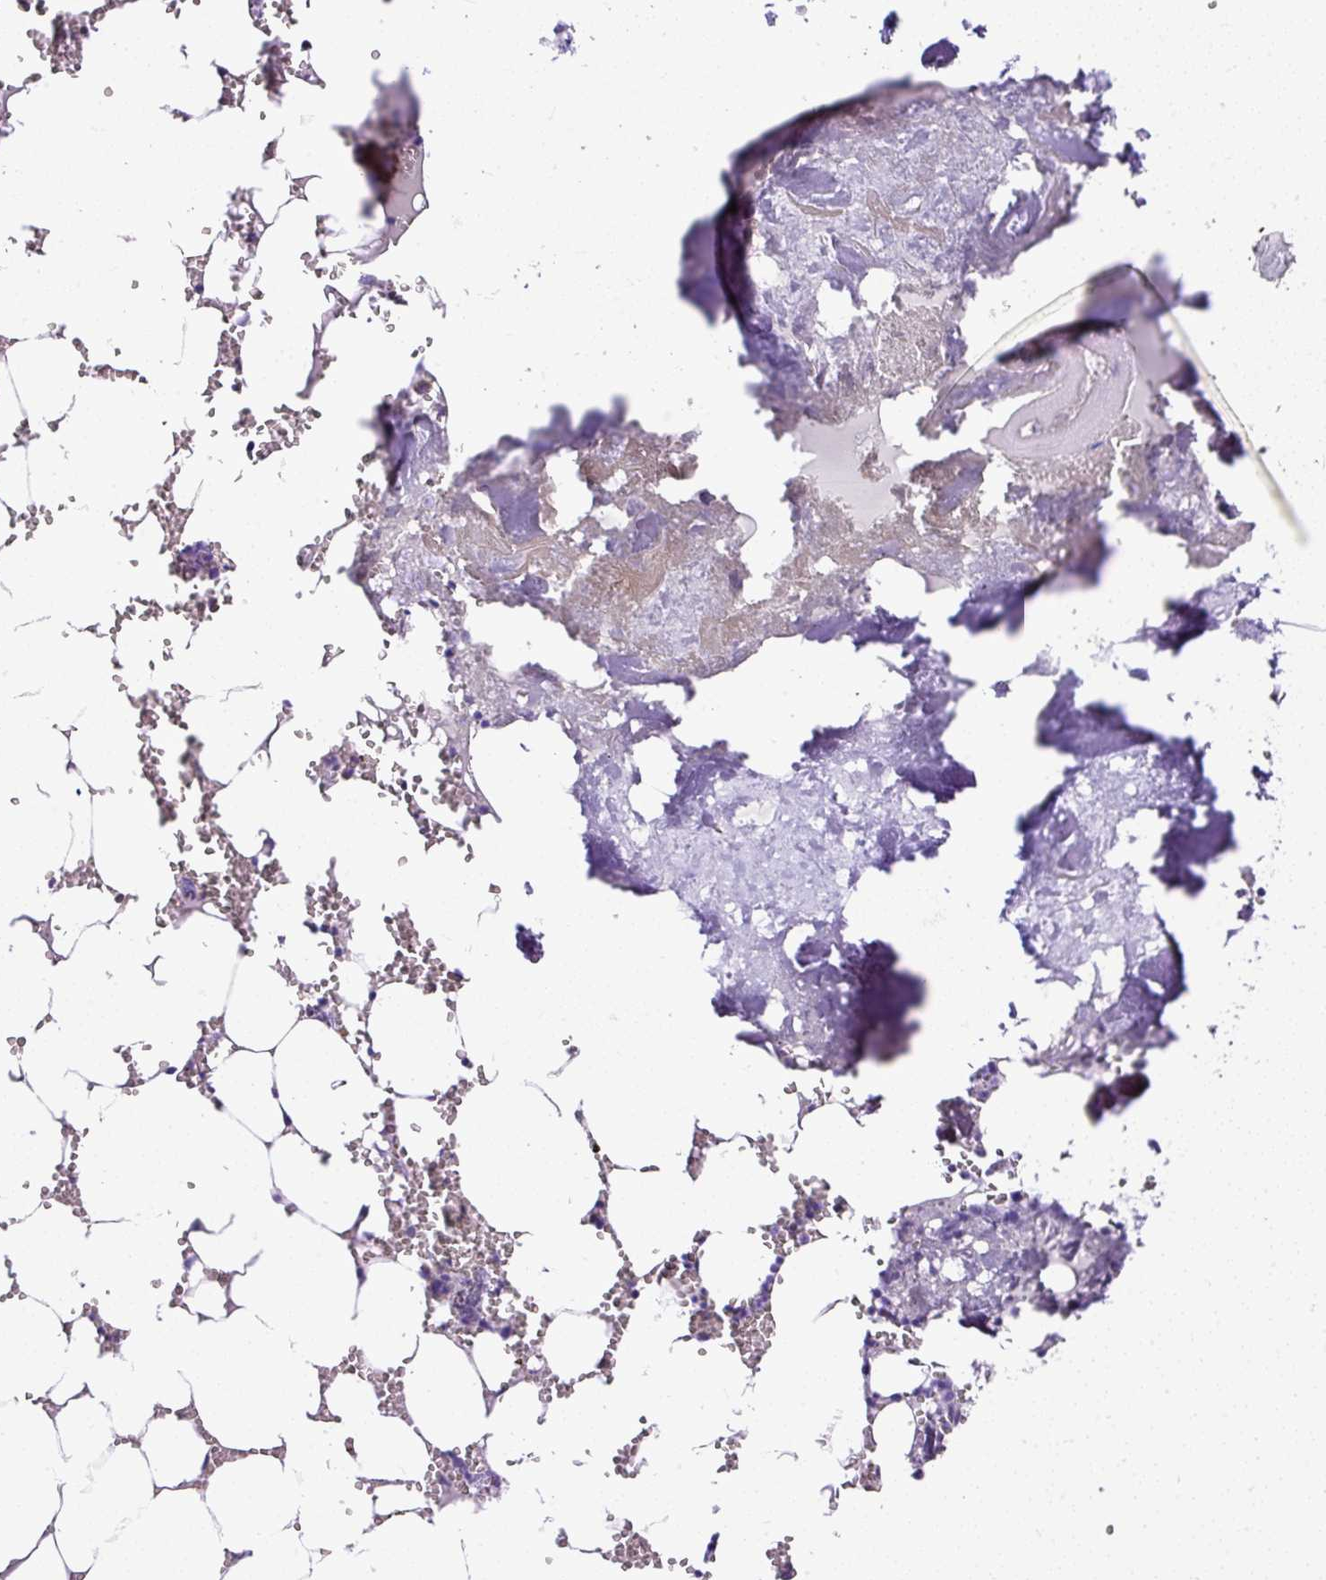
{"staining": {"intensity": "negative", "quantity": "none", "location": "none"}, "tissue": "bone marrow", "cell_type": "Hematopoietic cells", "image_type": "normal", "snomed": [{"axis": "morphology", "description": "Normal tissue, NOS"}, {"axis": "topography", "description": "Bone marrow"}], "caption": "Immunohistochemical staining of benign human bone marrow displays no significant staining in hematopoietic cells.", "gene": "STOX2", "patient": {"sex": "male", "age": 54}}